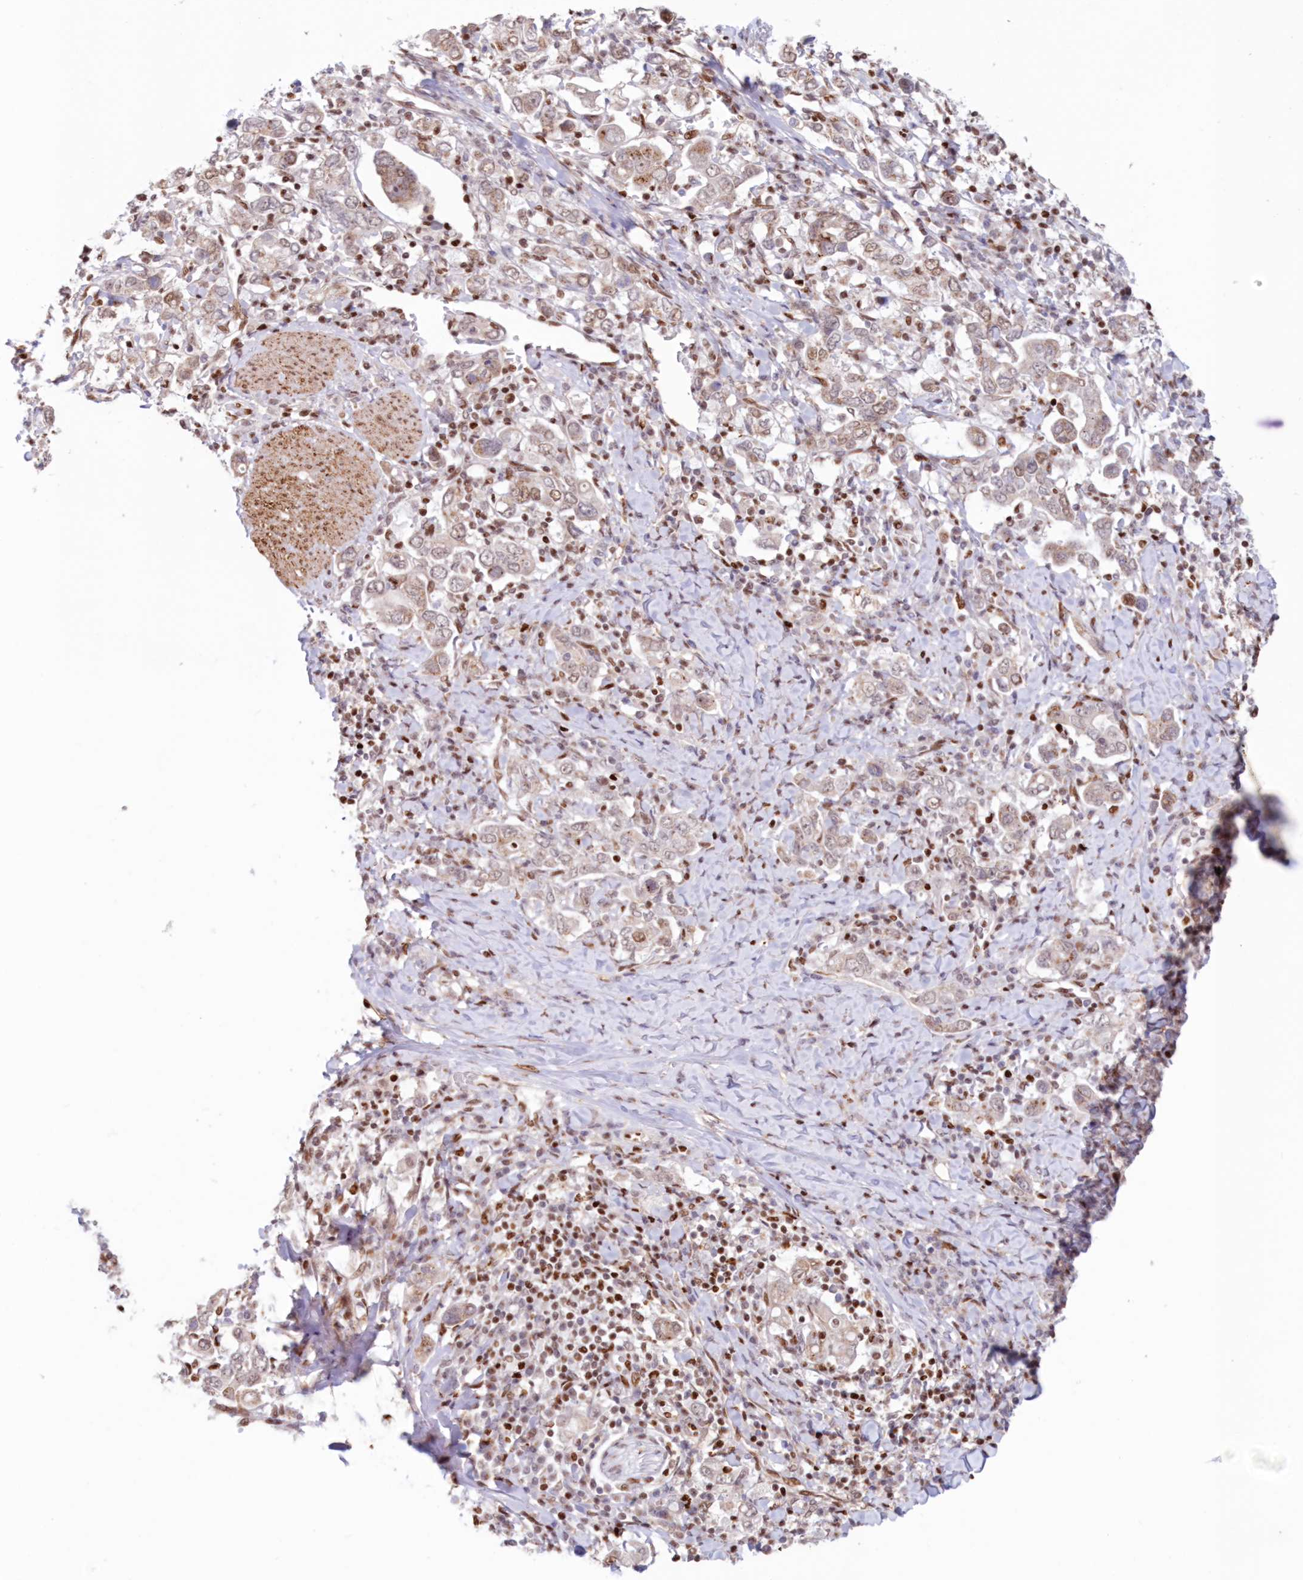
{"staining": {"intensity": "weak", "quantity": "25%-75%", "location": "cytoplasmic/membranous"}, "tissue": "stomach cancer", "cell_type": "Tumor cells", "image_type": "cancer", "snomed": [{"axis": "morphology", "description": "Adenocarcinoma, NOS"}, {"axis": "topography", "description": "Stomach, upper"}], "caption": "There is low levels of weak cytoplasmic/membranous positivity in tumor cells of stomach cancer, as demonstrated by immunohistochemical staining (brown color).", "gene": "POLR2B", "patient": {"sex": "male", "age": 62}}